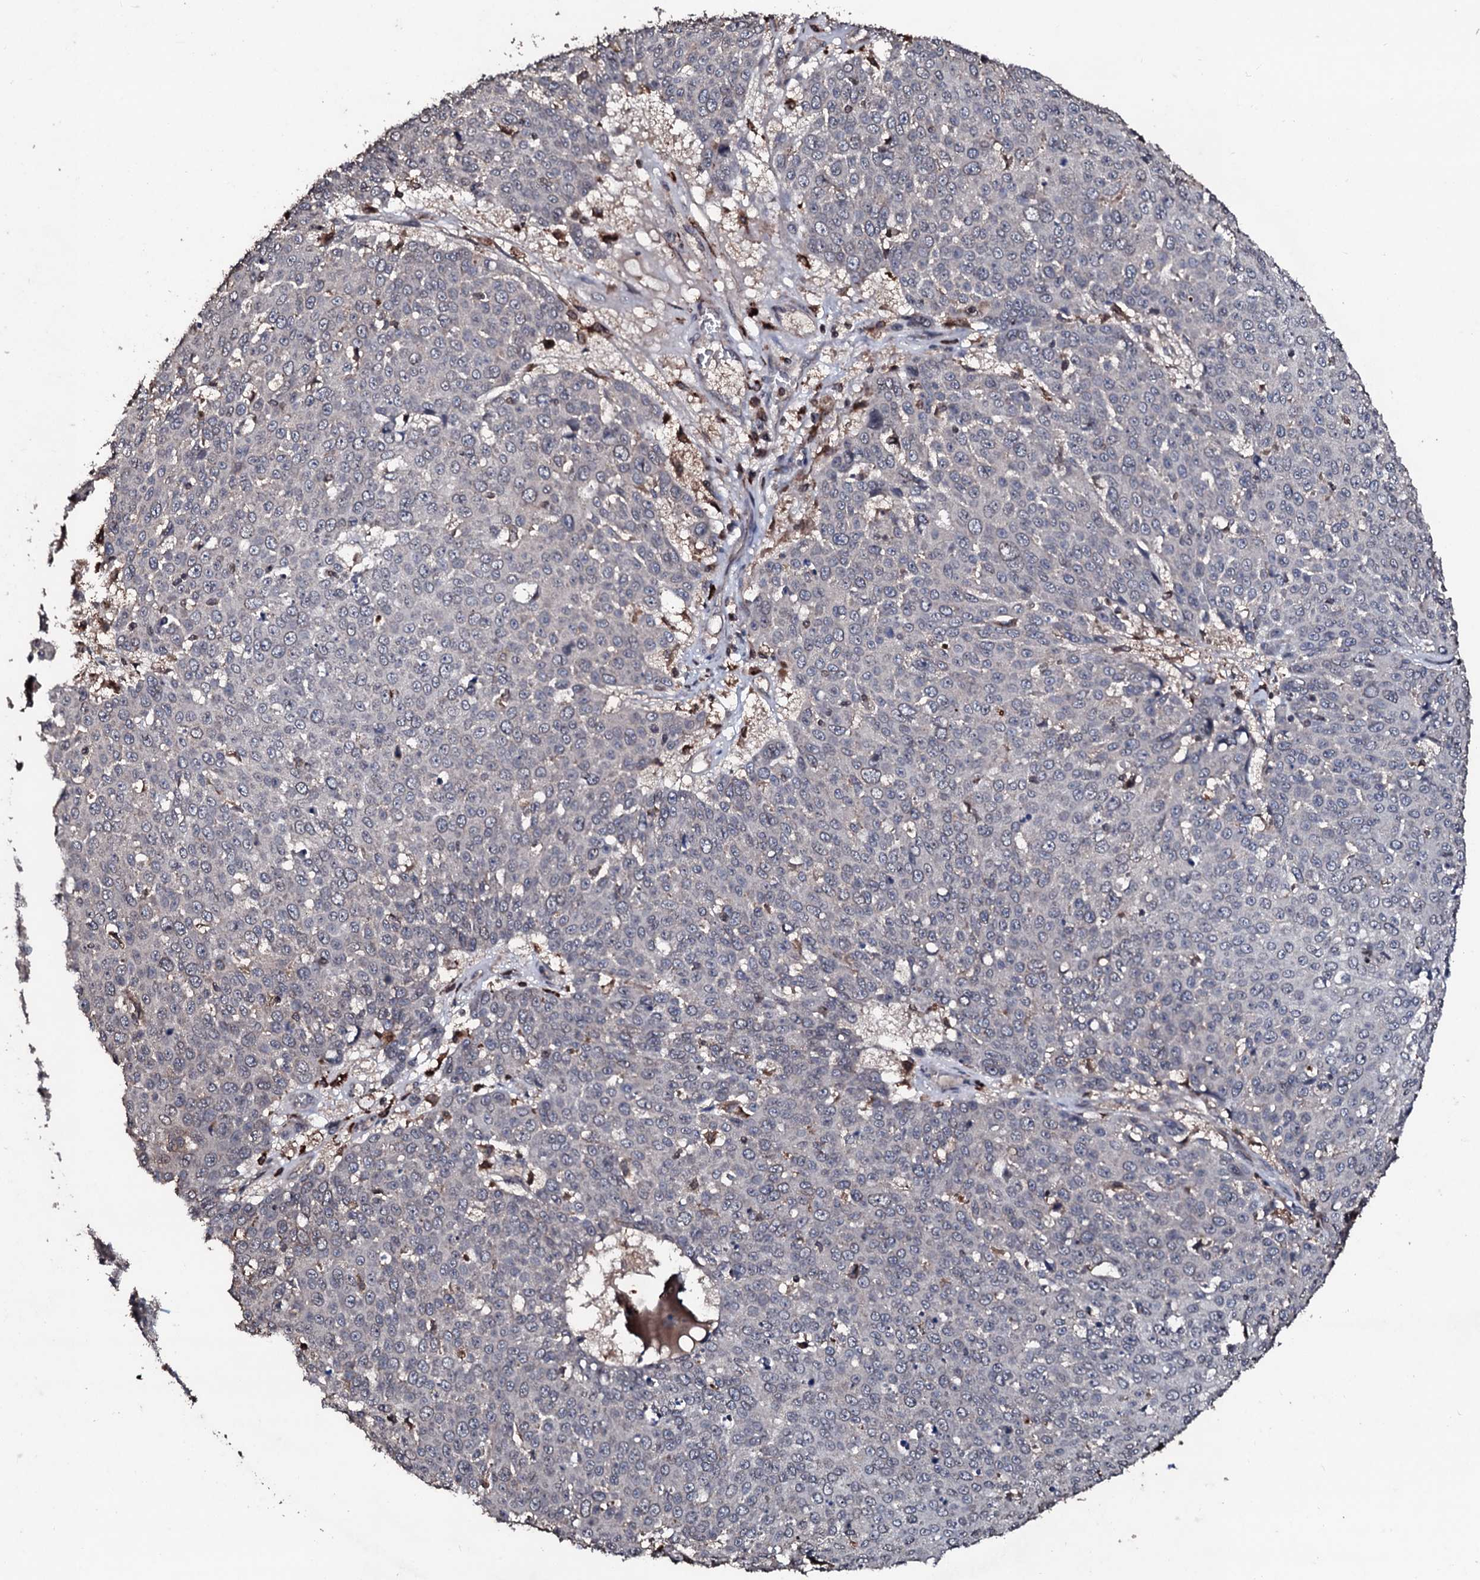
{"staining": {"intensity": "weak", "quantity": "<25%", "location": "cytoplasmic/membranous"}, "tissue": "skin cancer", "cell_type": "Tumor cells", "image_type": "cancer", "snomed": [{"axis": "morphology", "description": "Squamous cell carcinoma, NOS"}, {"axis": "topography", "description": "Skin"}], "caption": "Skin squamous cell carcinoma stained for a protein using immunohistochemistry displays no positivity tumor cells.", "gene": "SDHAF2", "patient": {"sex": "male", "age": 71}}